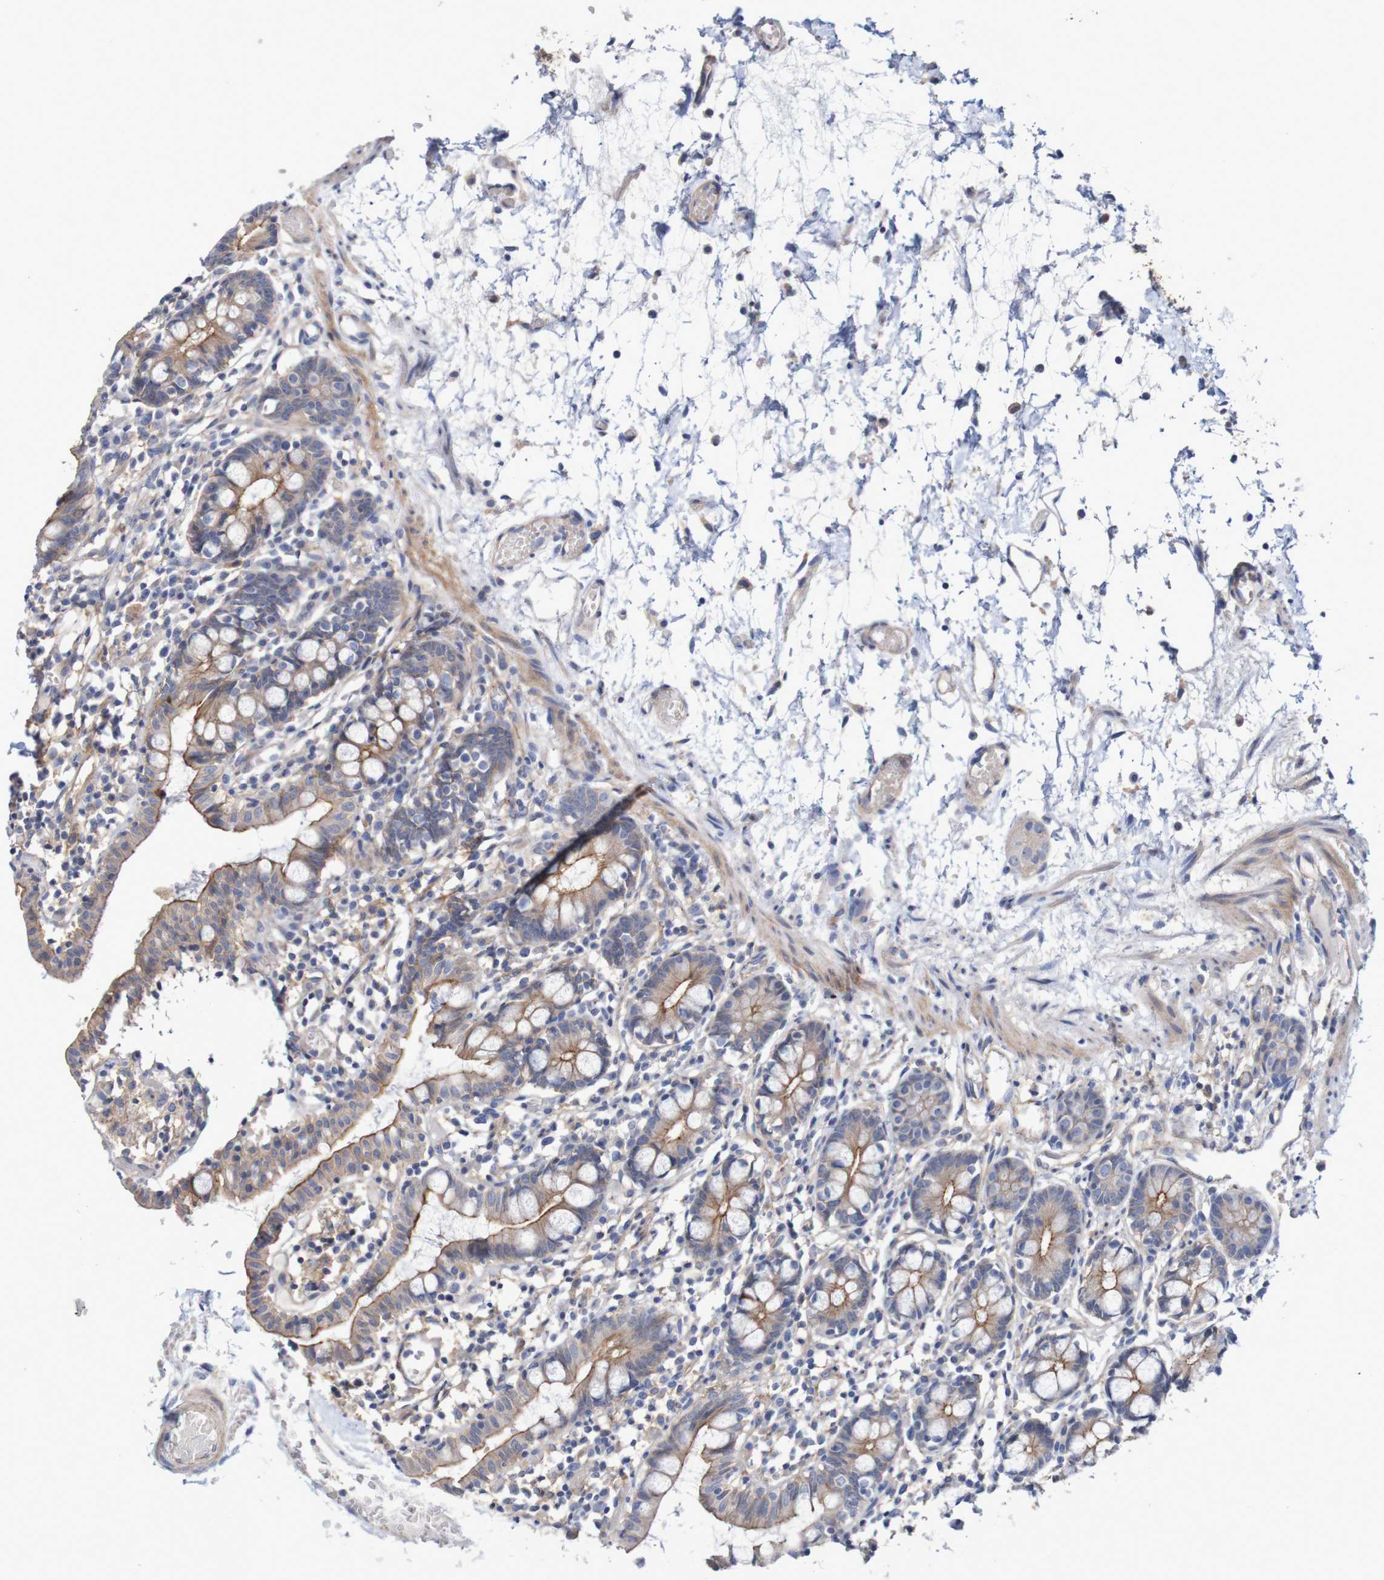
{"staining": {"intensity": "moderate", "quantity": ">75%", "location": "cytoplasmic/membranous"}, "tissue": "small intestine", "cell_type": "Glandular cells", "image_type": "normal", "snomed": [{"axis": "morphology", "description": "Normal tissue, NOS"}, {"axis": "morphology", "description": "Cystadenocarcinoma, serous, Metastatic site"}, {"axis": "topography", "description": "Small intestine"}], "caption": "IHC histopathology image of benign small intestine: human small intestine stained using IHC reveals medium levels of moderate protein expression localized specifically in the cytoplasmic/membranous of glandular cells, appearing as a cytoplasmic/membranous brown color.", "gene": "NECTIN2", "patient": {"sex": "female", "age": 61}}